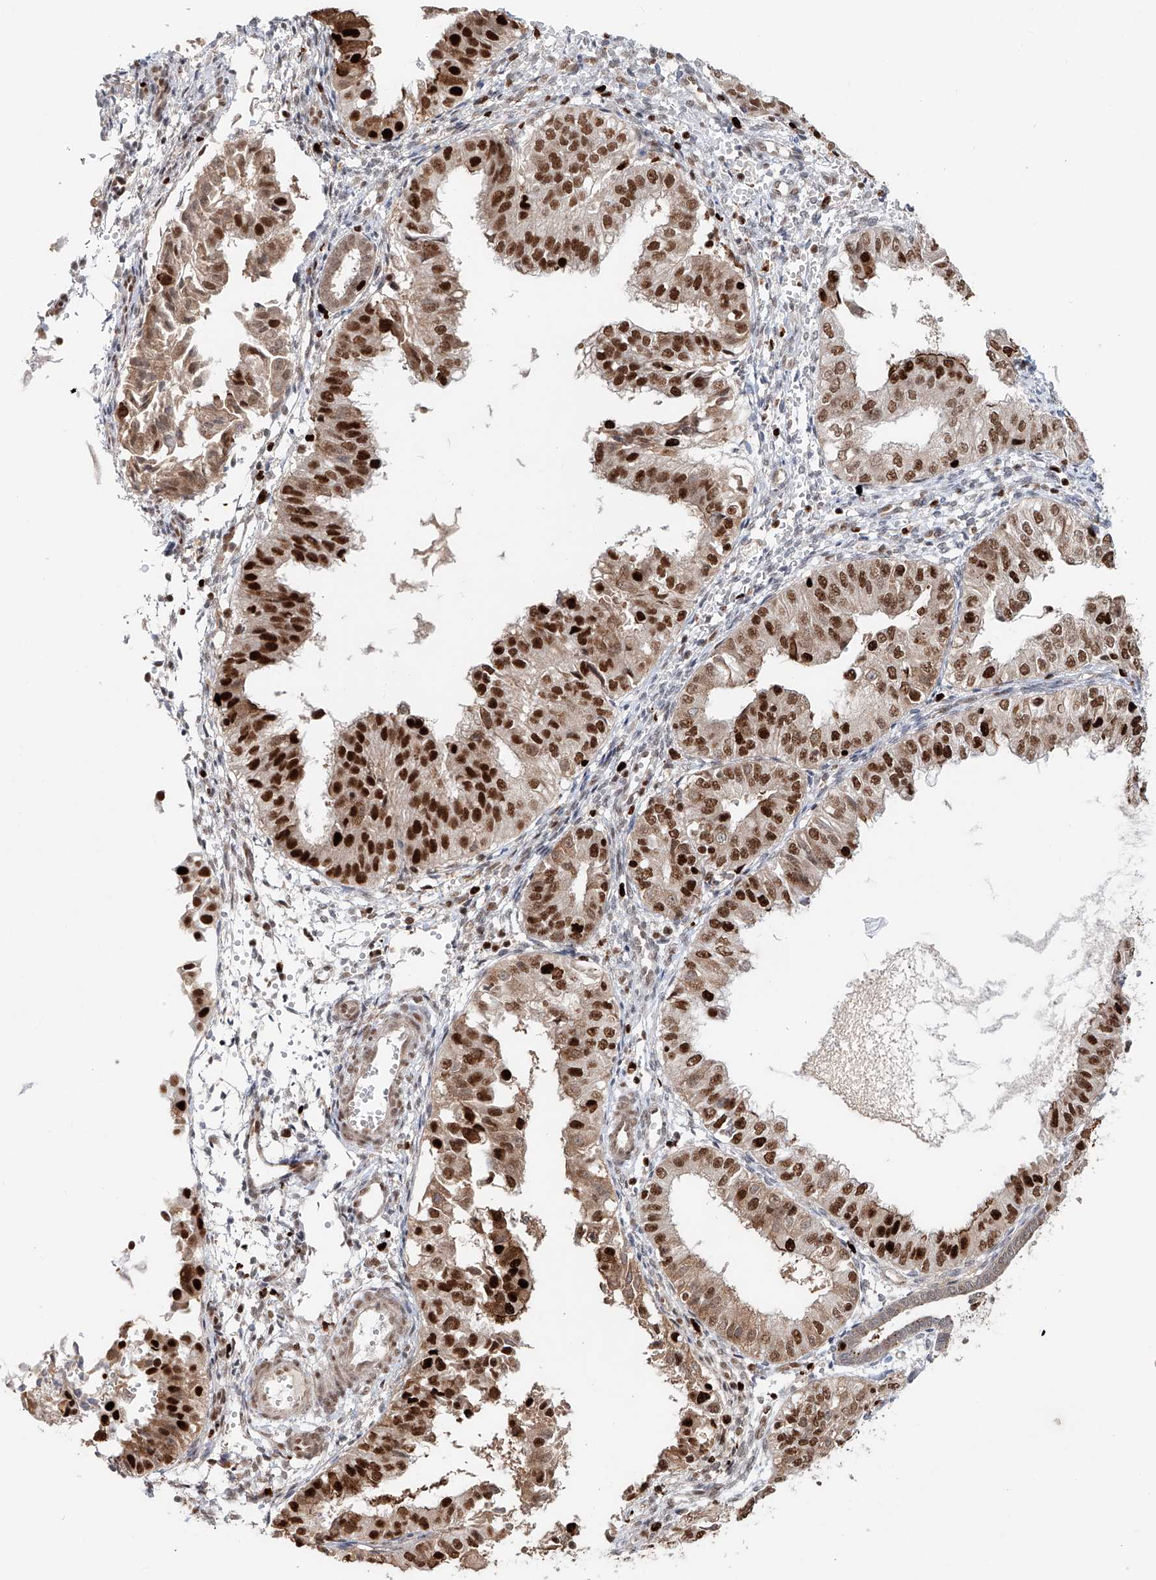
{"staining": {"intensity": "strong", "quantity": ">75%", "location": "nuclear"}, "tissue": "endometrial cancer", "cell_type": "Tumor cells", "image_type": "cancer", "snomed": [{"axis": "morphology", "description": "Normal tissue, NOS"}, {"axis": "morphology", "description": "Adenocarcinoma, NOS"}, {"axis": "topography", "description": "Endometrium"}], "caption": "A high amount of strong nuclear expression is identified in about >75% of tumor cells in adenocarcinoma (endometrial) tissue. (Stains: DAB (3,3'-diaminobenzidine) in brown, nuclei in blue, Microscopy: brightfield microscopy at high magnification).", "gene": "DZIP1L", "patient": {"sex": "female", "age": 53}}